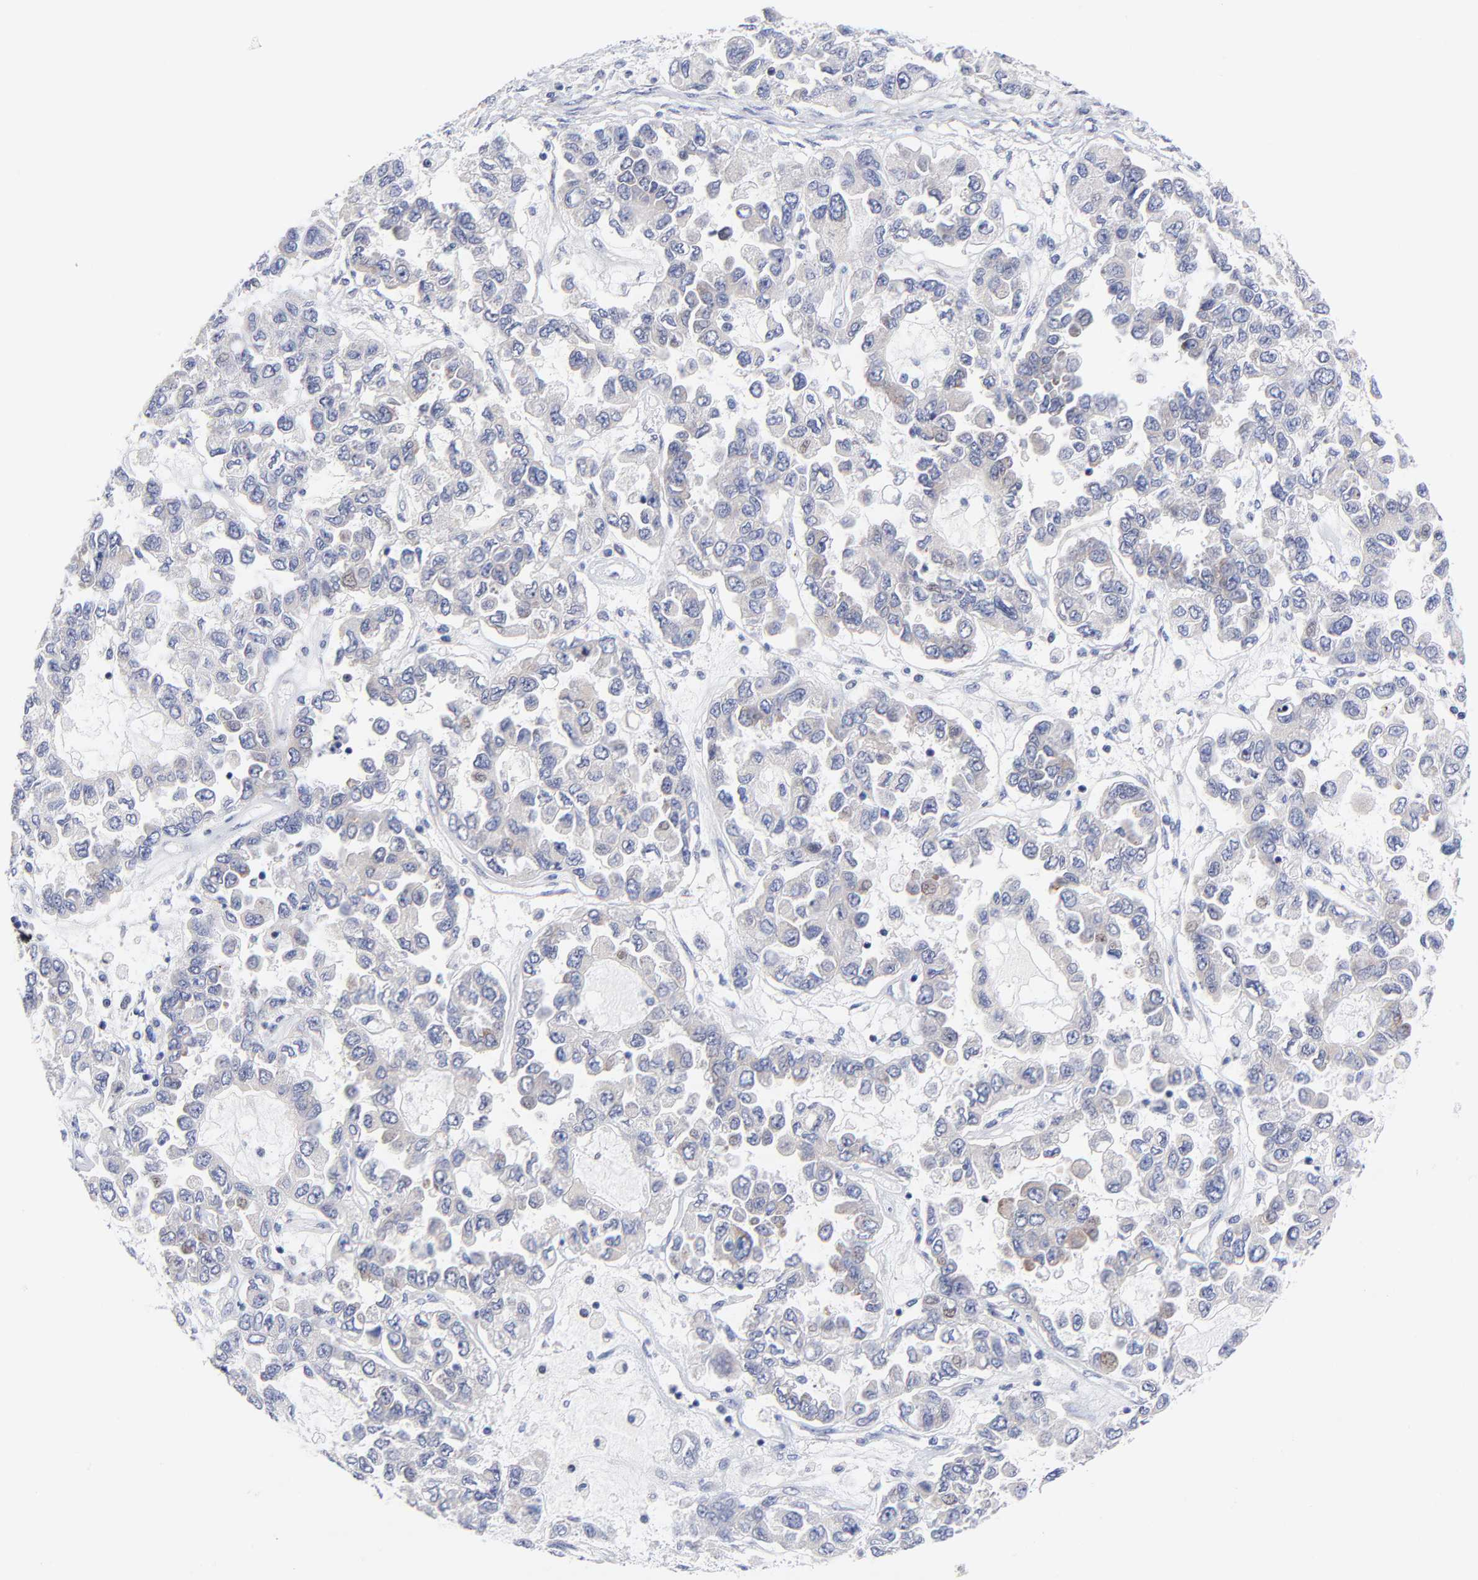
{"staining": {"intensity": "negative", "quantity": "none", "location": "none"}, "tissue": "ovarian cancer", "cell_type": "Tumor cells", "image_type": "cancer", "snomed": [{"axis": "morphology", "description": "Cystadenocarcinoma, serous, NOS"}, {"axis": "topography", "description": "Ovary"}], "caption": "Protein analysis of serous cystadenocarcinoma (ovarian) demonstrates no significant positivity in tumor cells.", "gene": "AFF2", "patient": {"sex": "female", "age": 84}}